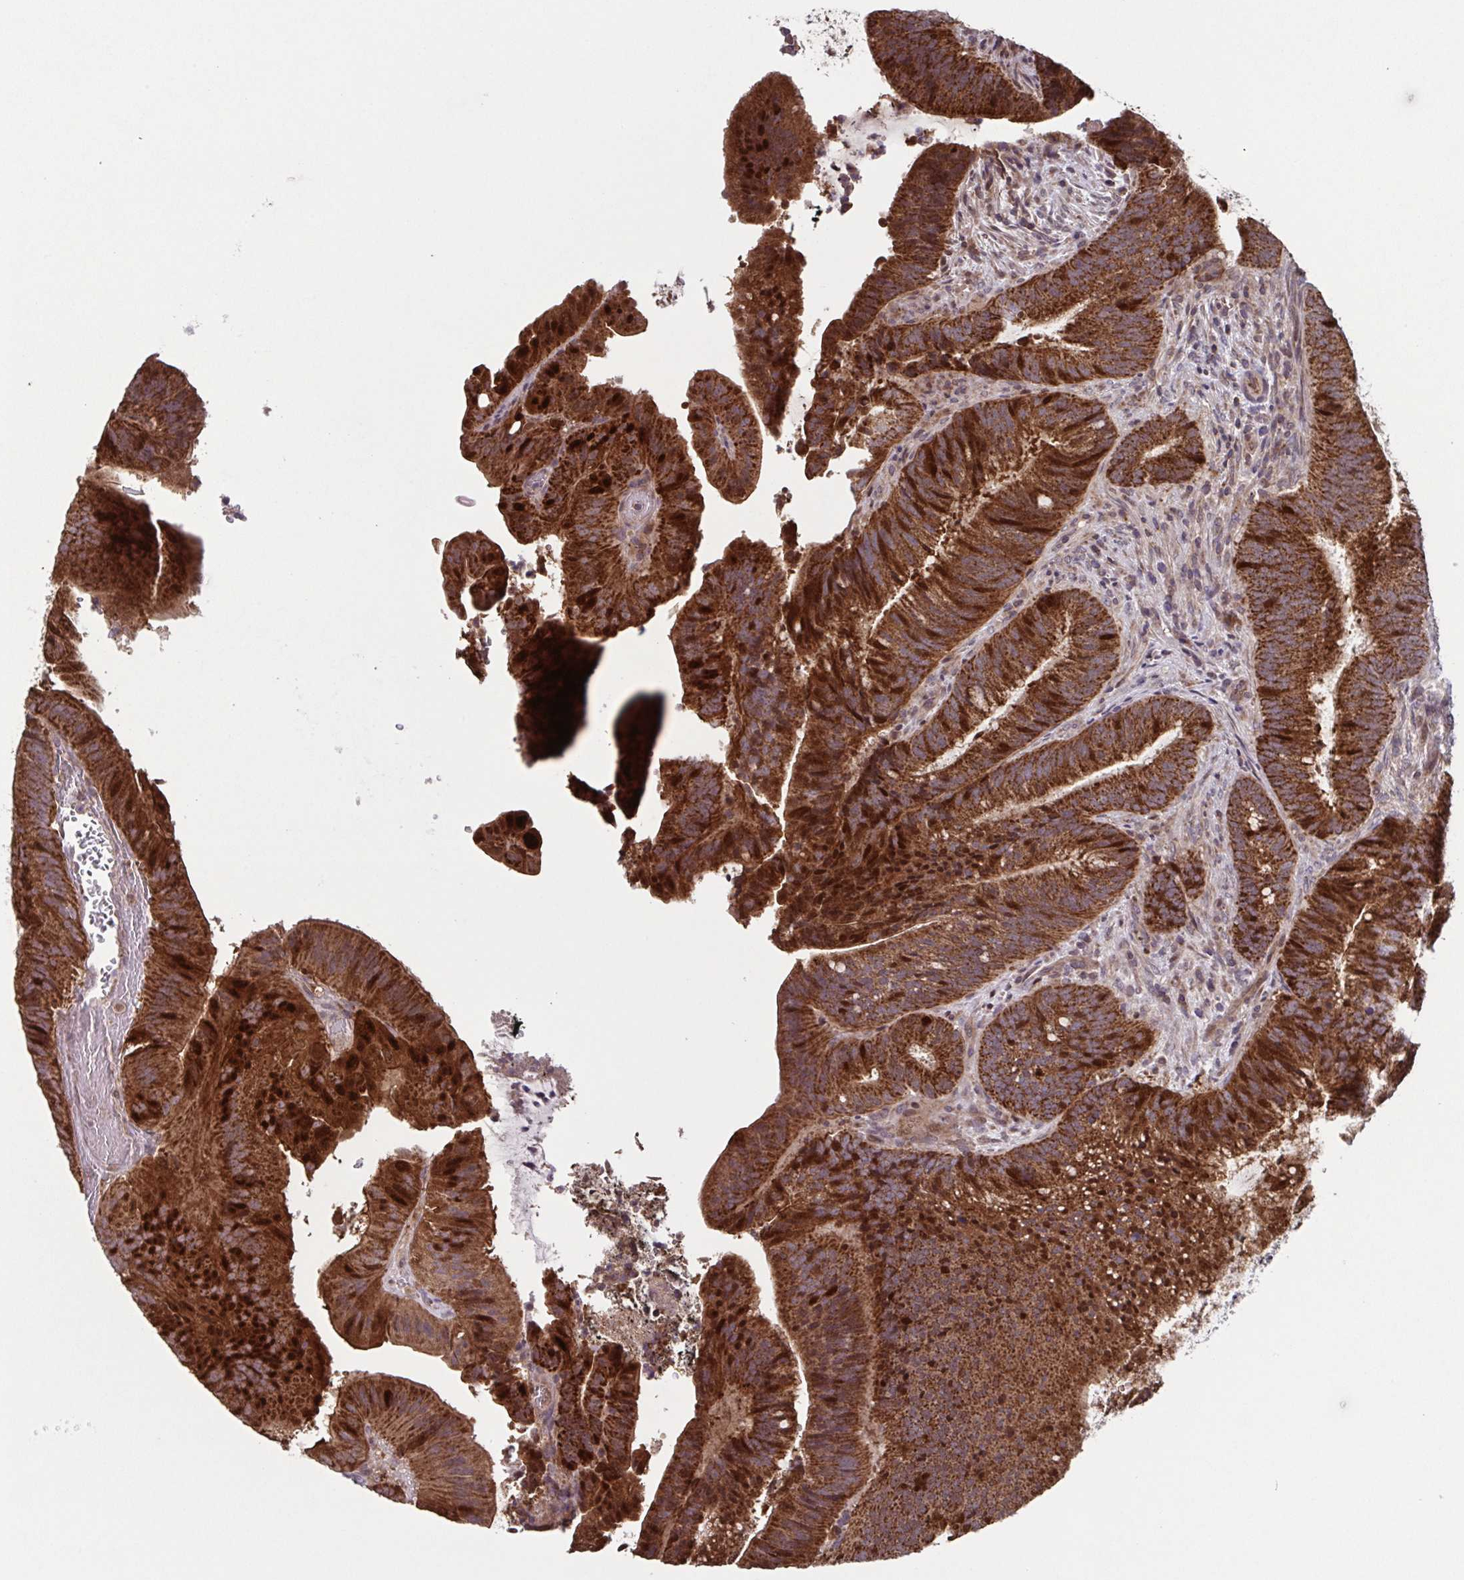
{"staining": {"intensity": "strong", "quantity": ">75%", "location": "cytoplasmic/membranous"}, "tissue": "colorectal cancer", "cell_type": "Tumor cells", "image_type": "cancer", "snomed": [{"axis": "morphology", "description": "Adenocarcinoma, NOS"}, {"axis": "topography", "description": "Colon"}], "caption": "About >75% of tumor cells in human colorectal cancer reveal strong cytoplasmic/membranous protein staining as visualized by brown immunohistochemical staining.", "gene": "TTC19", "patient": {"sex": "female", "age": 43}}